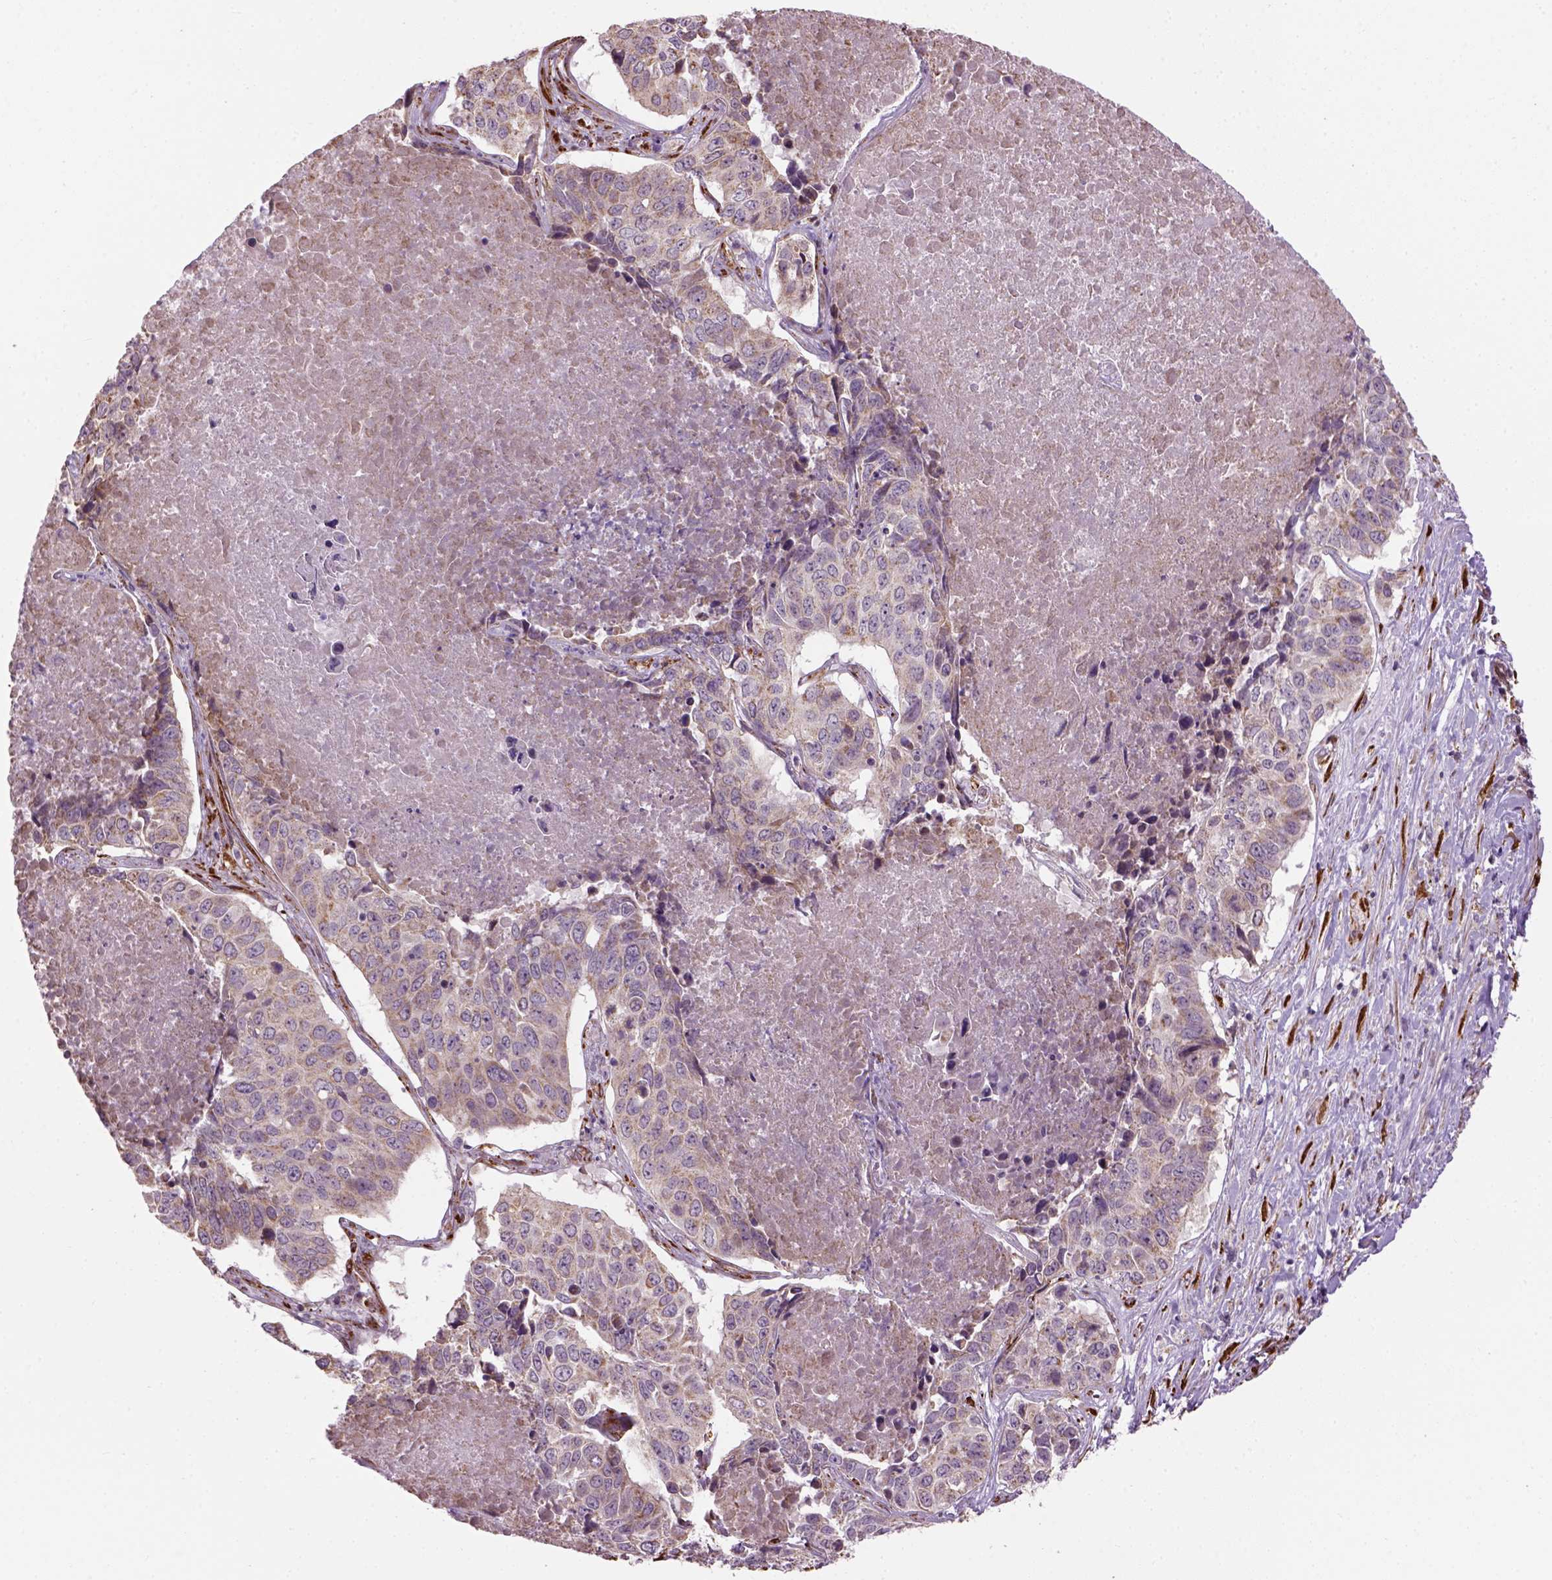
{"staining": {"intensity": "weak", "quantity": "25%-75%", "location": "cytoplasmic/membranous"}, "tissue": "lung cancer", "cell_type": "Tumor cells", "image_type": "cancer", "snomed": [{"axis": "morphology", "description": "Normal tissue, NOS"}, {"axis": "morphology", "description": "Squamous cell carcinoma, NOS"}, {"axis": "topography", "description": "Bronchus"}, {"axis": "topography", "description": "Lung"}], "caption": "Tumor cells reveal weak cytoplasmic/membranous positivity in about 25%-75% of cells in lung squamous cell carcinoma. Ihc stains the protein of interest in brown and the nuclei are stained blue.", "gene": "XK", "patient": {"sex": "male", "age": 64}}